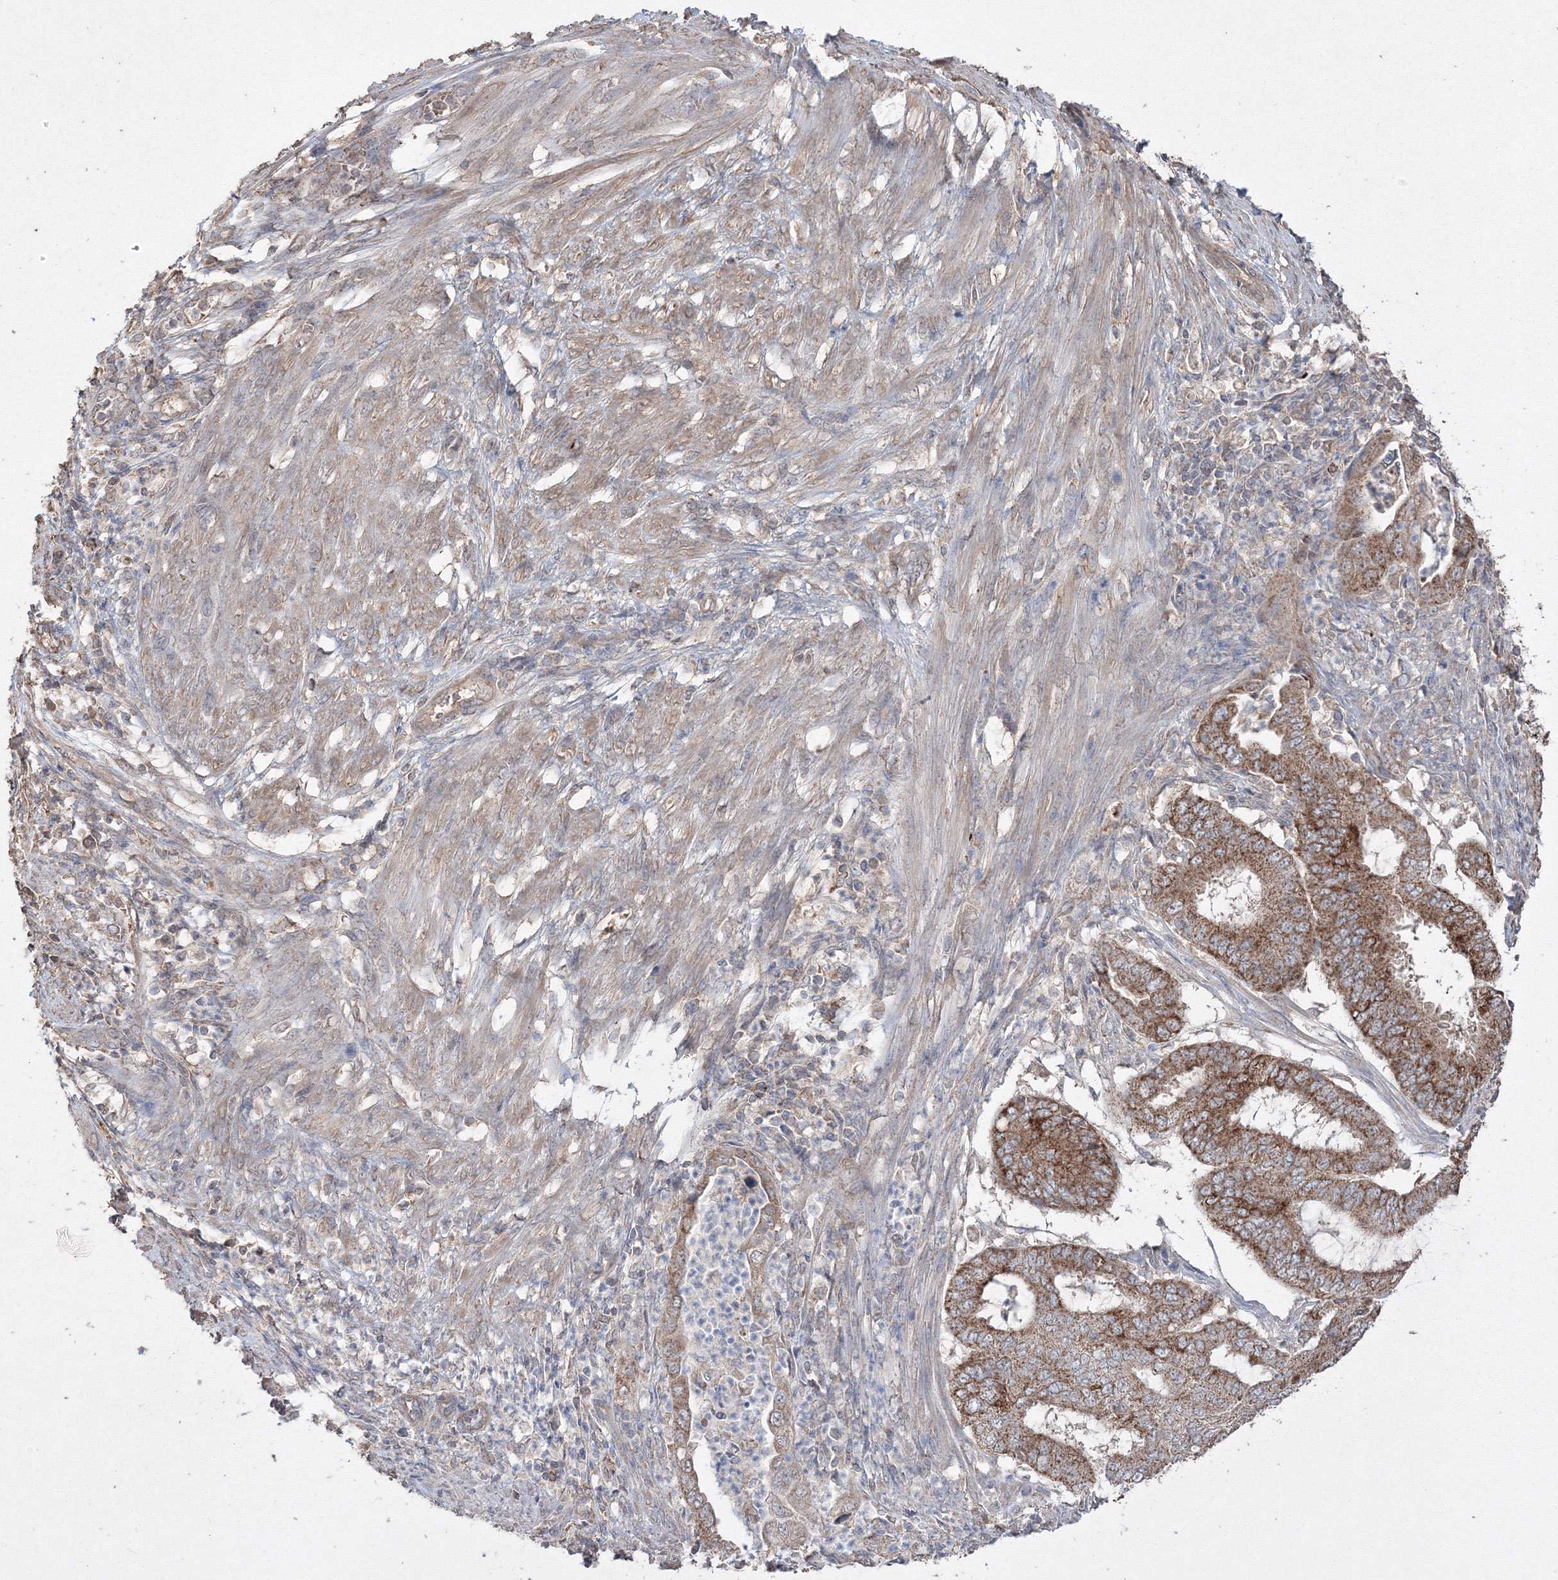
{"staining": {"intensity": "moderate", "quantity": ">75%", "location": "cytoplasmic/membranous"}, "tissue": "endometrial cancer", "cell_type": "Tumor cells", "image_type": "cancer", "snomed": [{"axis": "morphology", "description": "Adenocarcinoma, NOS"}, {"axis": "topography", "description": "Endometrium"}], "caption": "Protein expression analysis of endometrial cancer reveals moderate cytoplasmic/membranous expression in approximately >75% of tumor cells.", "gene": "GRSF1", "patient": {"sex": "female", "age": 51}}